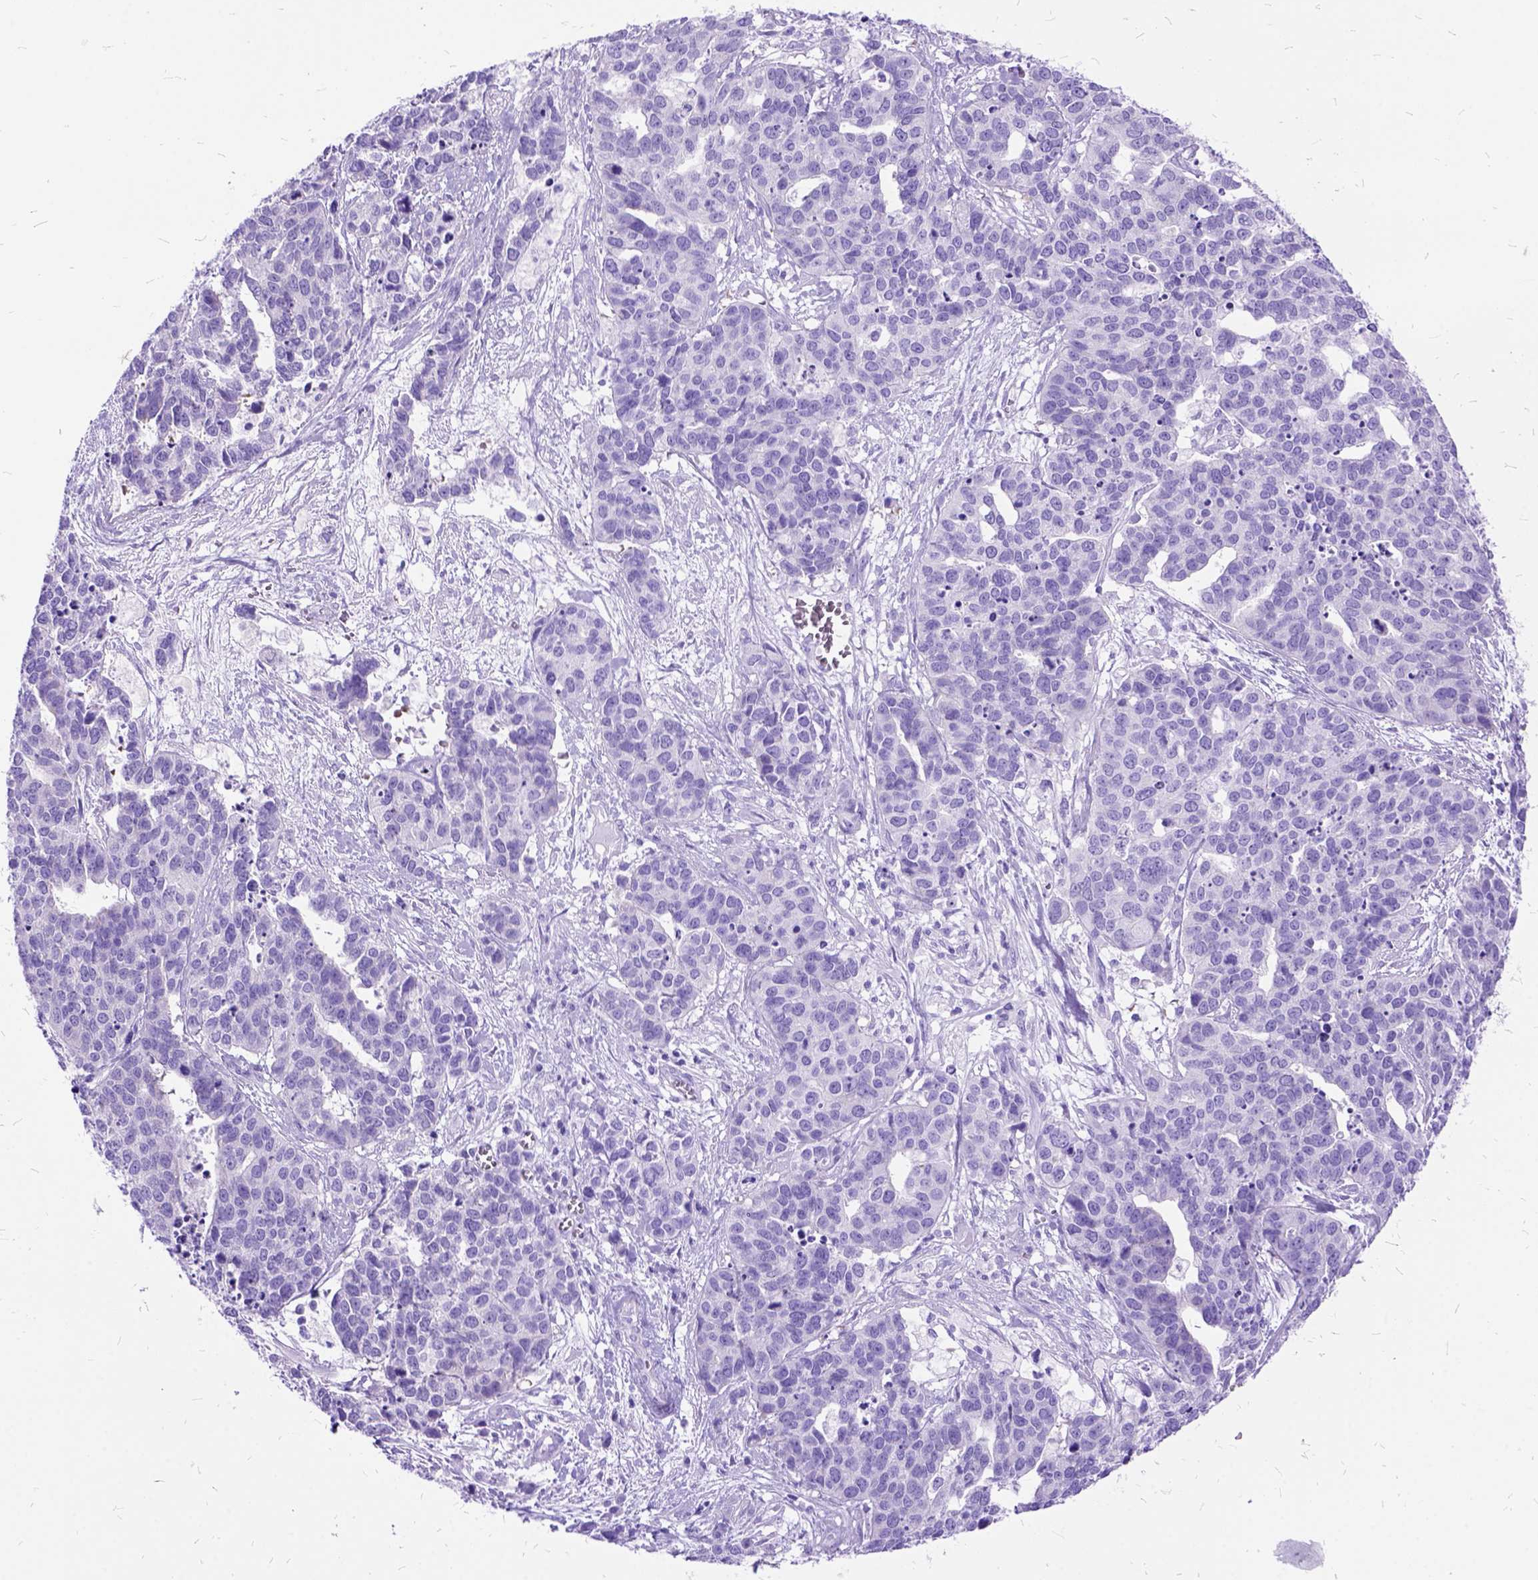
{"staining": {"intensity": "negative", "quantity": "none", "location": "none"}, "tissue": "ovarian cancer", "cell_type": "Tumor cells", "image_type": "cancer", "snomed": [{"axis": "morphology", "description": "Carcinoma, endometroid"}, {"axis": "topography", "description": "Ovary"}], "caption": "IHC histopathology image of neoplastic tissue: ovarian cancer (endometroid carcinoma) stained with DAB shows no significant protein staining in tumor cells. Nuclei are stained in blue.", "gene": "DNAH2", "patient": {"sex": "female", "age": 65}}